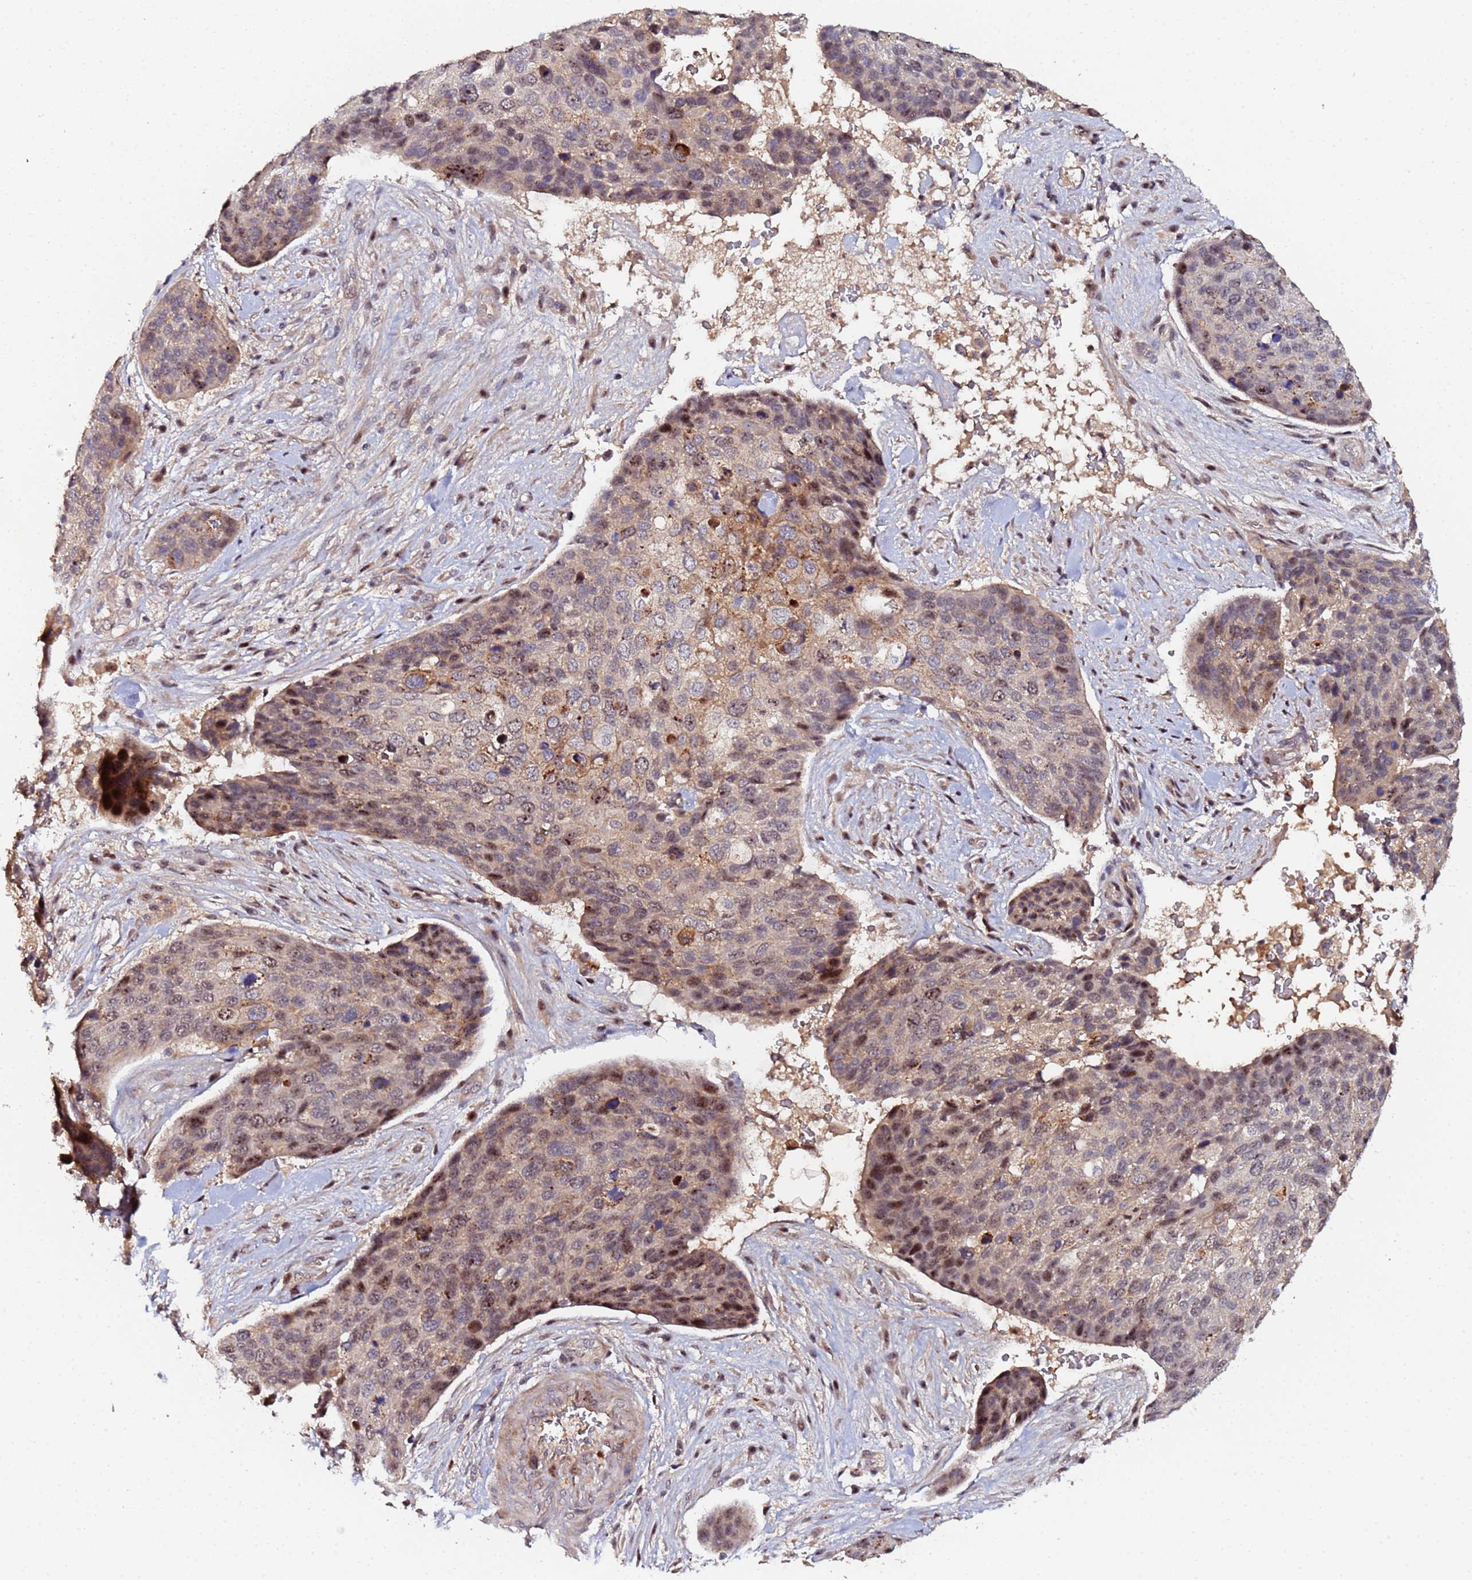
{"staining": {"intensity": "moderate", "quantity": "25%-75%", "location": "nuclear"}, "tissue": "skin cancer", "cell_type": "Tumor cells", "image_type": "cancer", "snomed": [{"axis": "morphology", "description": "Basal cell carcinoma"}, {"axis": "topography", "description": "Skin"}], "caption": "Basal cell carcinoma (skin) tissue exhibits moderate nuclear staining in about 25%-75% of tumor cells The staining was performed using DAB (3,3'-diaminobenzidine), with brown indicating positive protein expression. Nuclei are stained blue with hematoxylin.", "gene": "OSER1", "patient": {"sex": "female", "age": 74}}